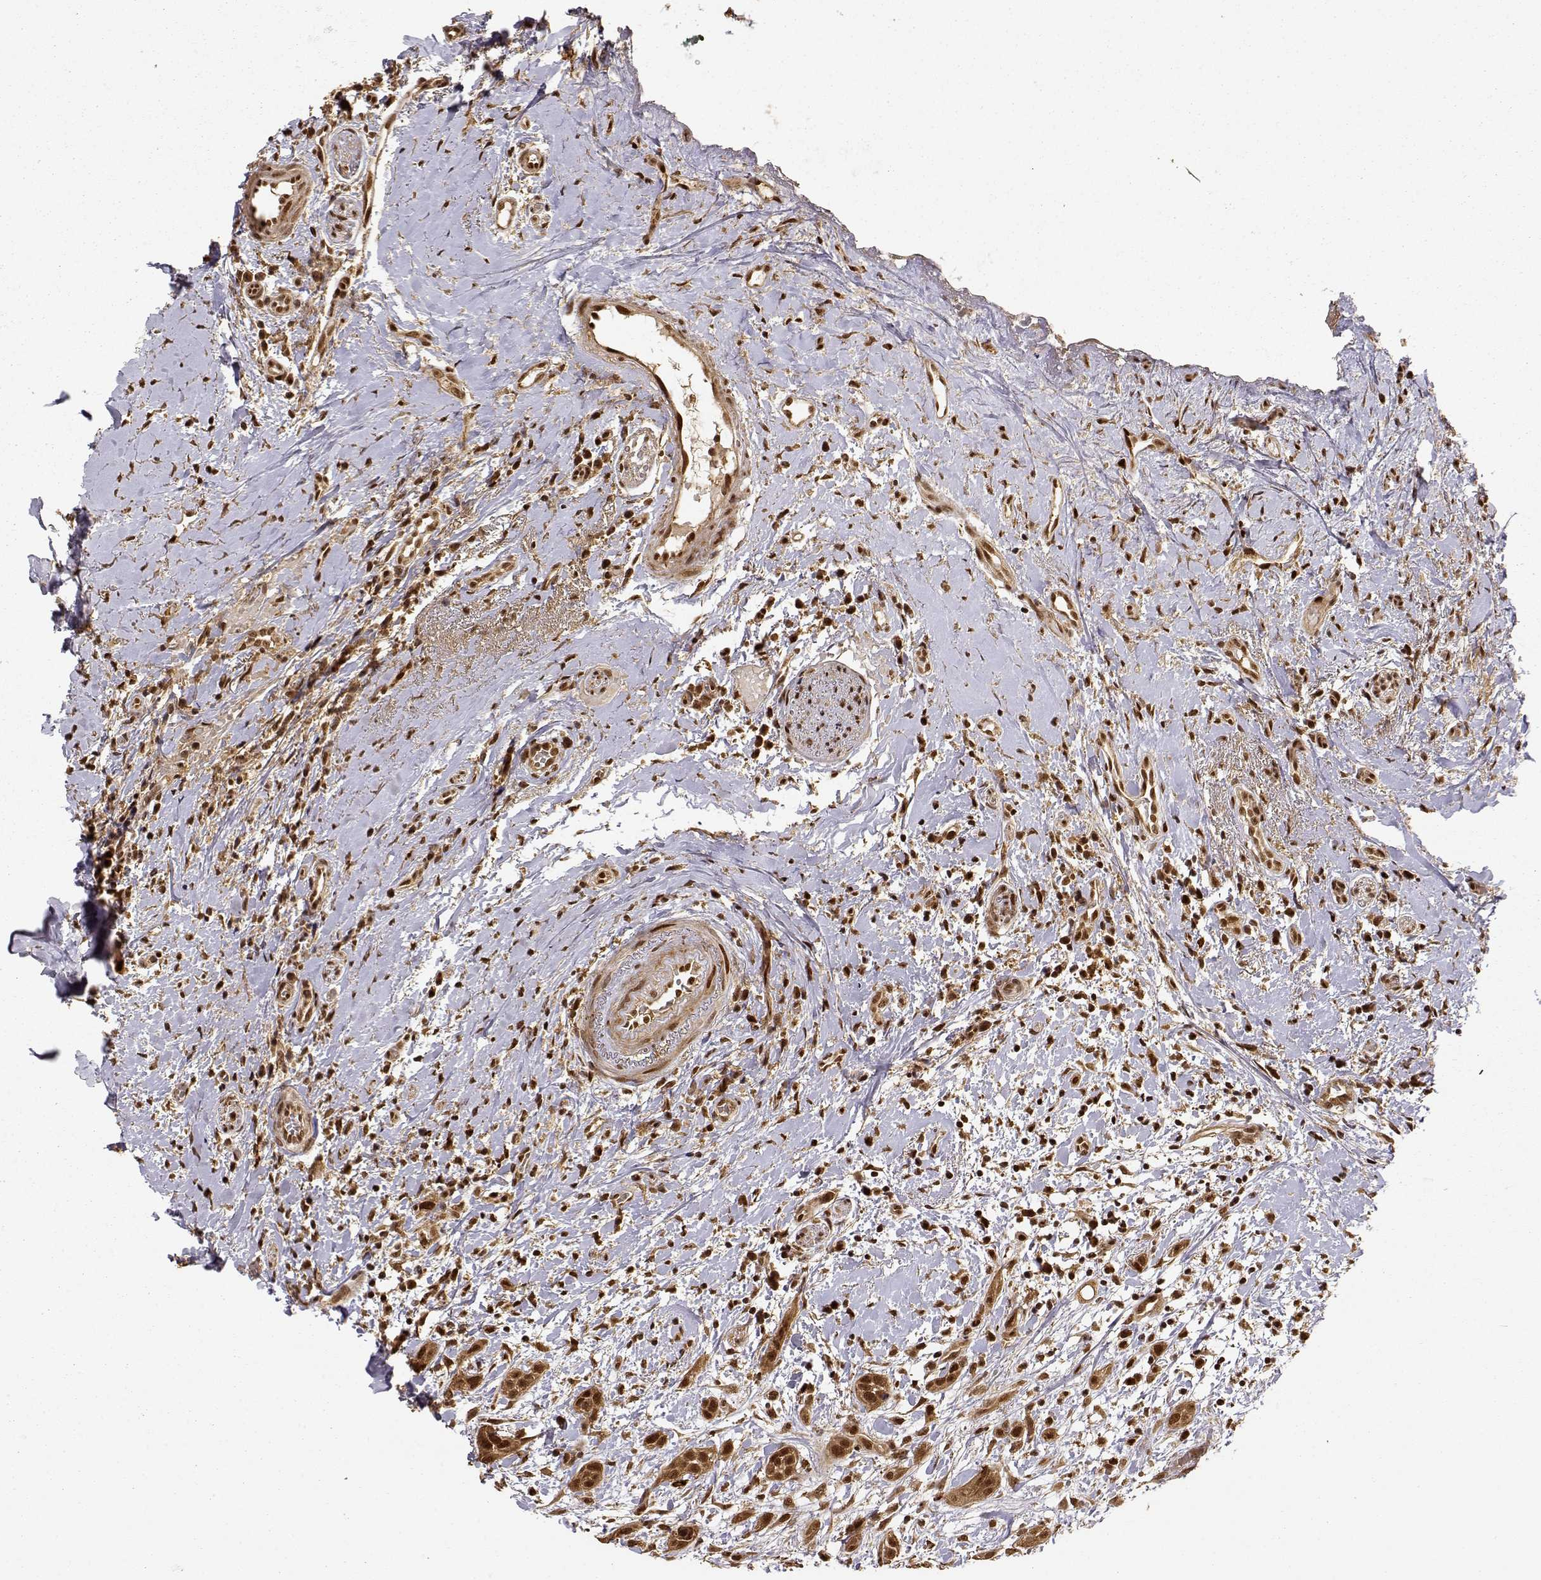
{"staining": {"intensity": "moderate", "quantity": ">75%", "location": "cytoplasmic/membranous,nuclear"}, "tissue": "head and neck cancer", "cell_type": "Tumor cells", "image_type": "cancer", "snomed": [{"axis": "morphology", "description": "Normal tissue, NOS"}, {"axis": "morphology", "description": "Squamous cell carcinoma, NOS"}, {"axis": "topography", "description": "Oral tissue"}, {"axis": "topography", "description": "Salivary gland"}, {"axis": "topography", "description": "Head-Neck"}], "caption": "A histopathology image showing moderate cytoplasmic/membranous and nuclear staining in approximately >75% of tumor cells in head and neck squamous cell carcinoma, as visualized by brown immunohistochemical staining.", "gene": "MAEA", "patient": {"sex": "female", "age": 62}}